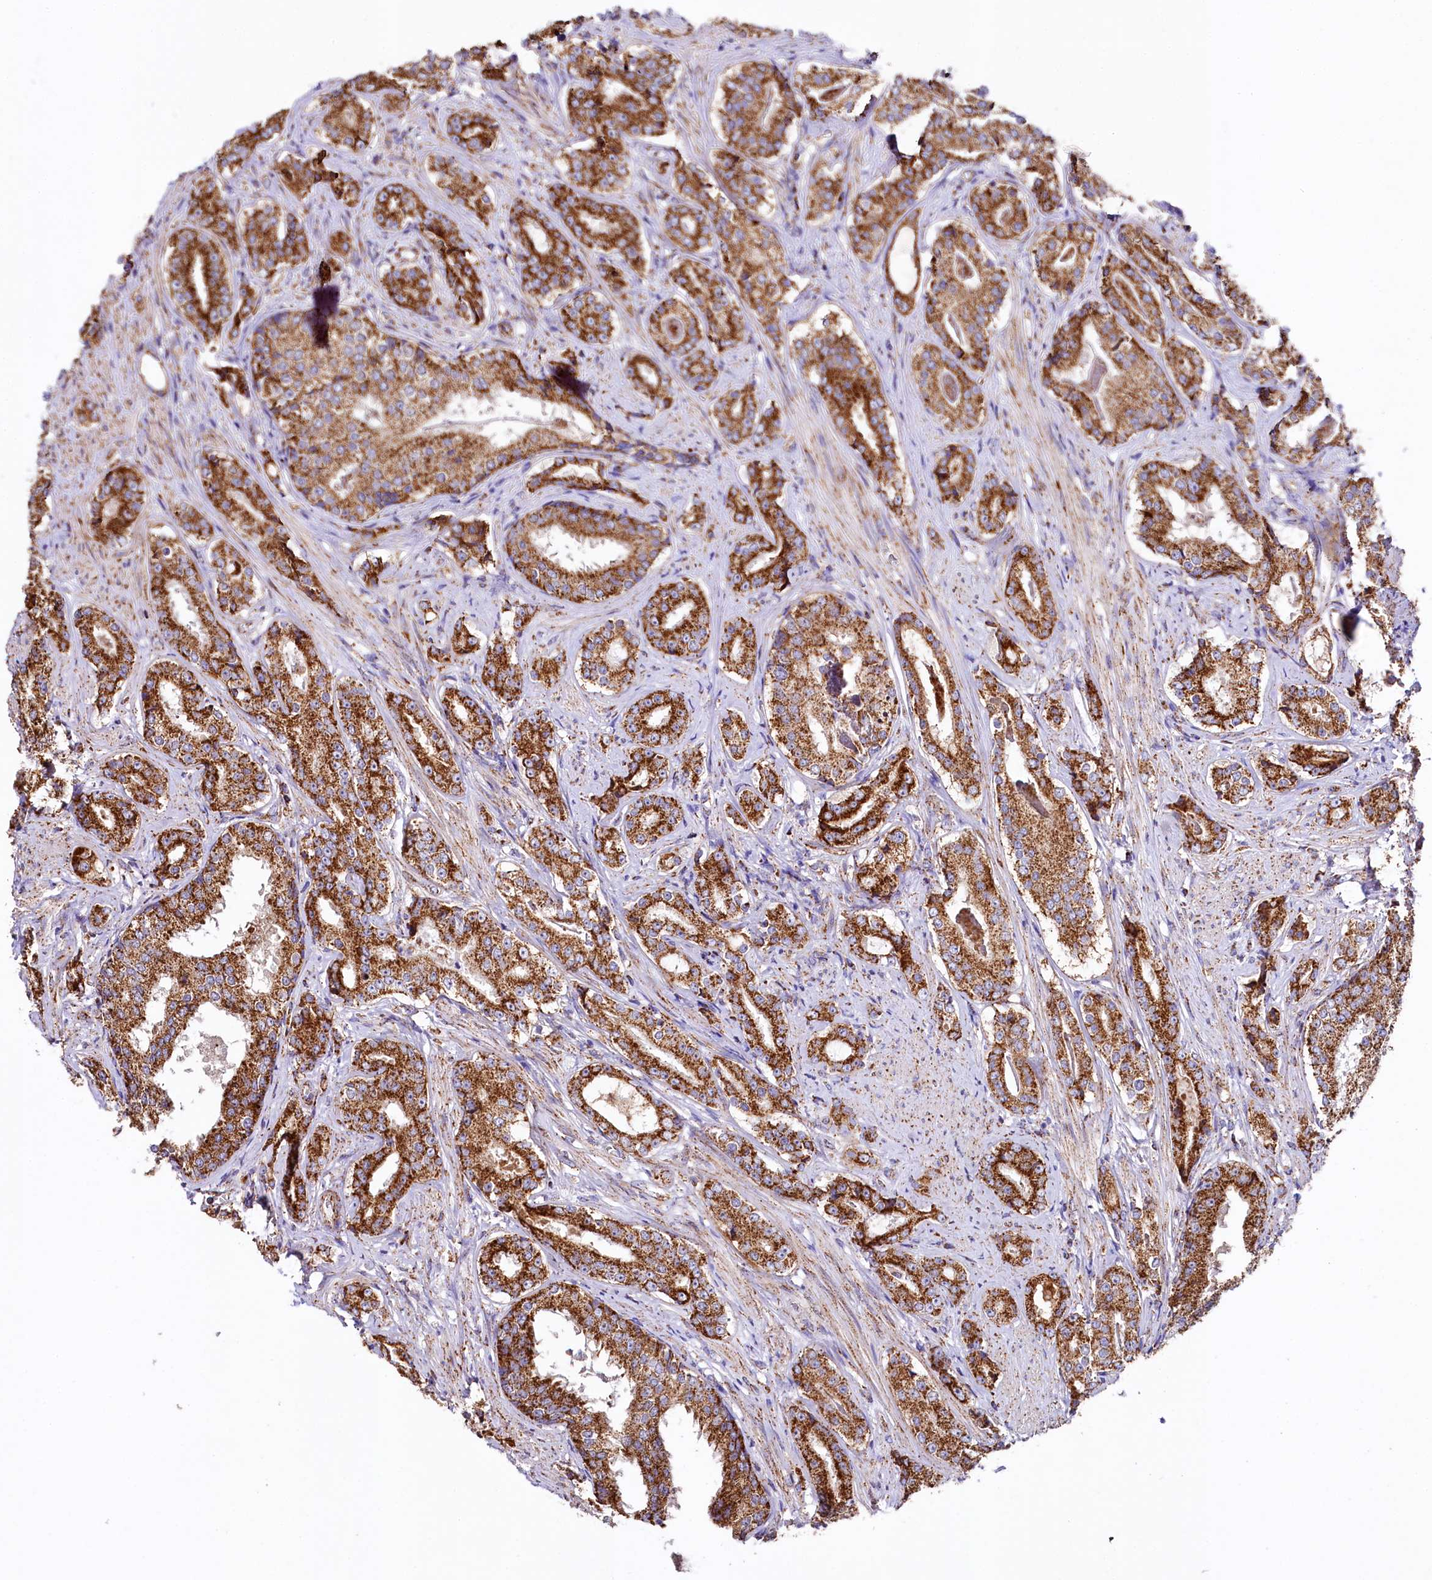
{"staining": {"intensity": "strong", "quantity": ">75%", "location": "cytoplasmic/membranous"}, "tissue": "prostate cancer", "cell_type": "Tumor cells", "image_type": "cancer", "snomed": [{"axis": "morphology", "description": "Adenocarcinoma, High grade"}, {"axis": "topography", "description": "Prostate"}], "caption": "Prostate cancer (adenocarcinoma (high-grade)) was stained to show a protein in brown. There is high levels of strong cytoplasmic/membranous positivity in approximately >75% of tumor cells. The staining was performed using DAB to visualize the protein expression in brown, while the nuclei were stained in blue with hematoxylin (Magnification: 20x).", "gene": "APLP2", "patient": {"sex": "male", "age": 58}}